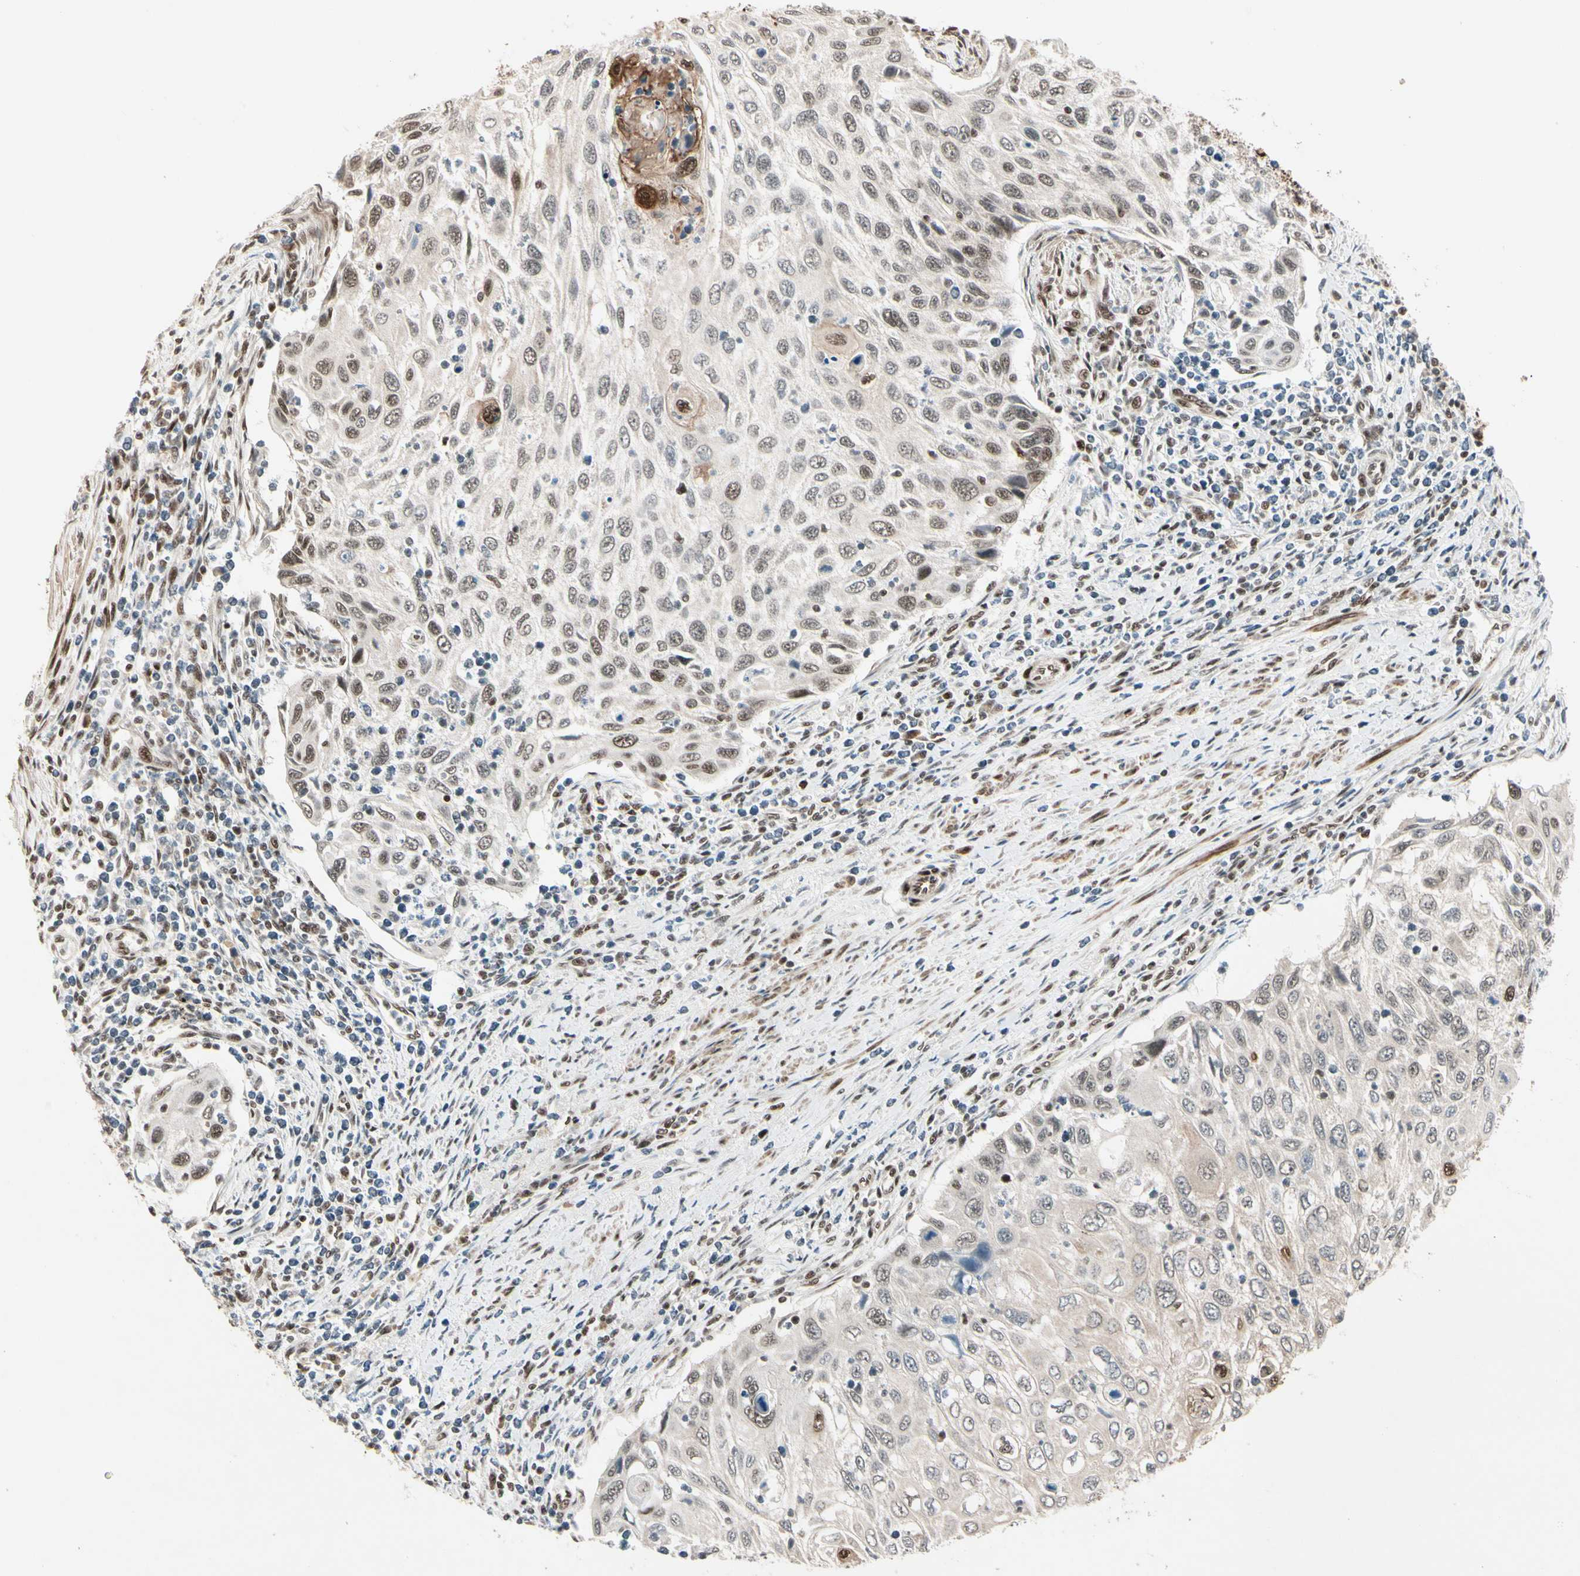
{"staining": {"intensity": "moderate", "quantity": ">75%", "location": "cytoplasmic/membranous,nuclear"}, "tissue": "cervical cancer", "cell_type": "Tumor cells", "image_type": "cancer", "snomed": [{"axis": "morphology", "description": "Squamous cell carcinoma, NOS"}, {"axis": "topography", "description": "Cervix"}], "caption": "Immunohistochemical staining of human cervical cancer demonstrates medium levels of moderate cytoplasmic/membranous and nuclear expression in approximately >75% of tumor cells. (DAB (3,3'-diaminobenzidine) IHC with brightfield microscopy, high magnification).", "gene": "CHAMP1", "patient": {"sex": "female", "age": 70}}